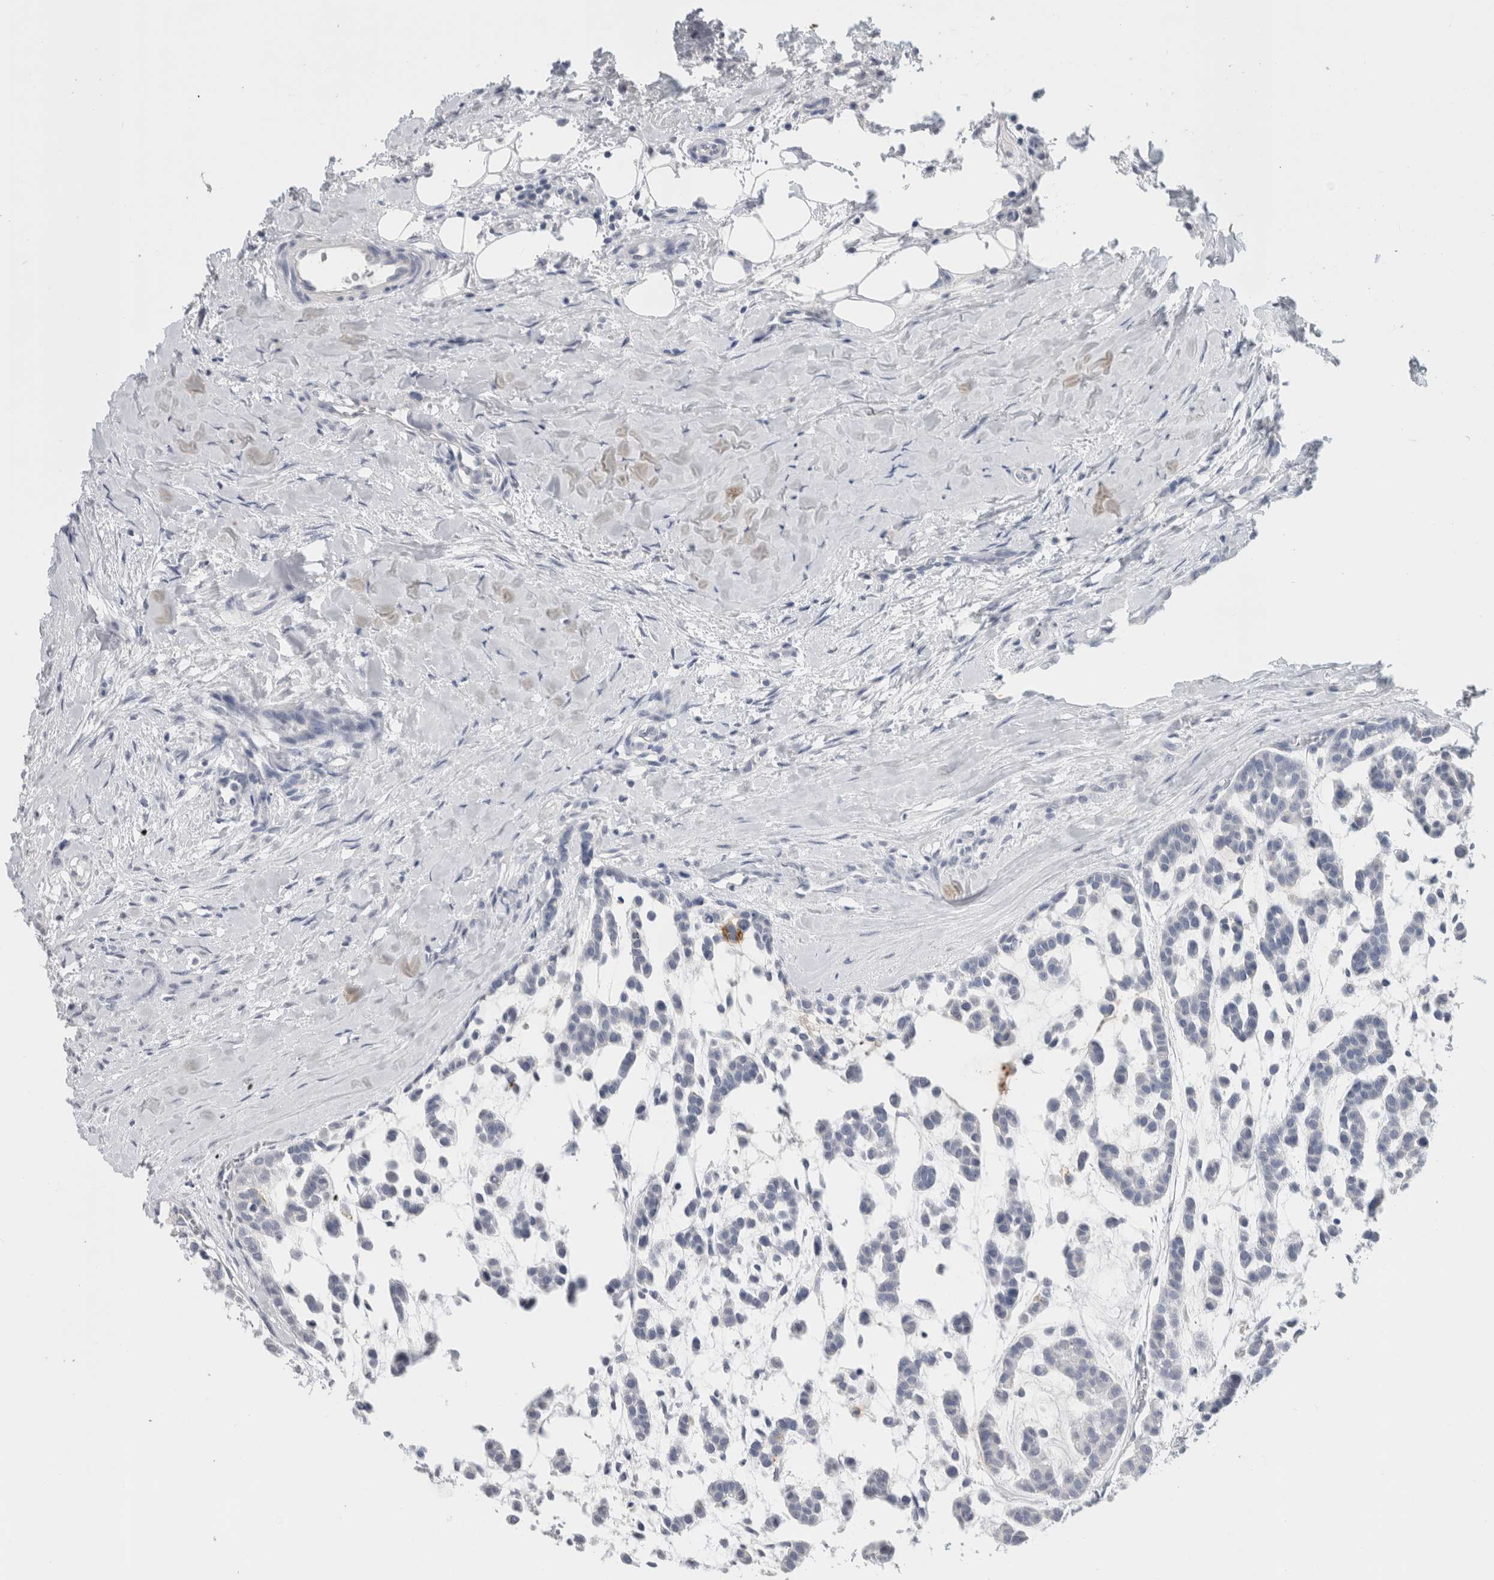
{"staining": {"intensity": "negative", "quantity": "none", "location": "none"}, "tissue": "head and neck cancer", "cell_type": "Tumor cells", "image_type": "cancer", "snomed": [{"axis": "morphology", "description": "Adenocarcinoma, NOS"}, {"axis": "morphology", "description": "Adenoma, NOS"}, {"axis": "topography", "description": "Head-Neck"}], "caption": "Head and neck cancer was stained to show a protein in brown. There is no significant expression in tumor cells.", "gene": "BCAN", "patient": {"sex": "female", "age": 55}}